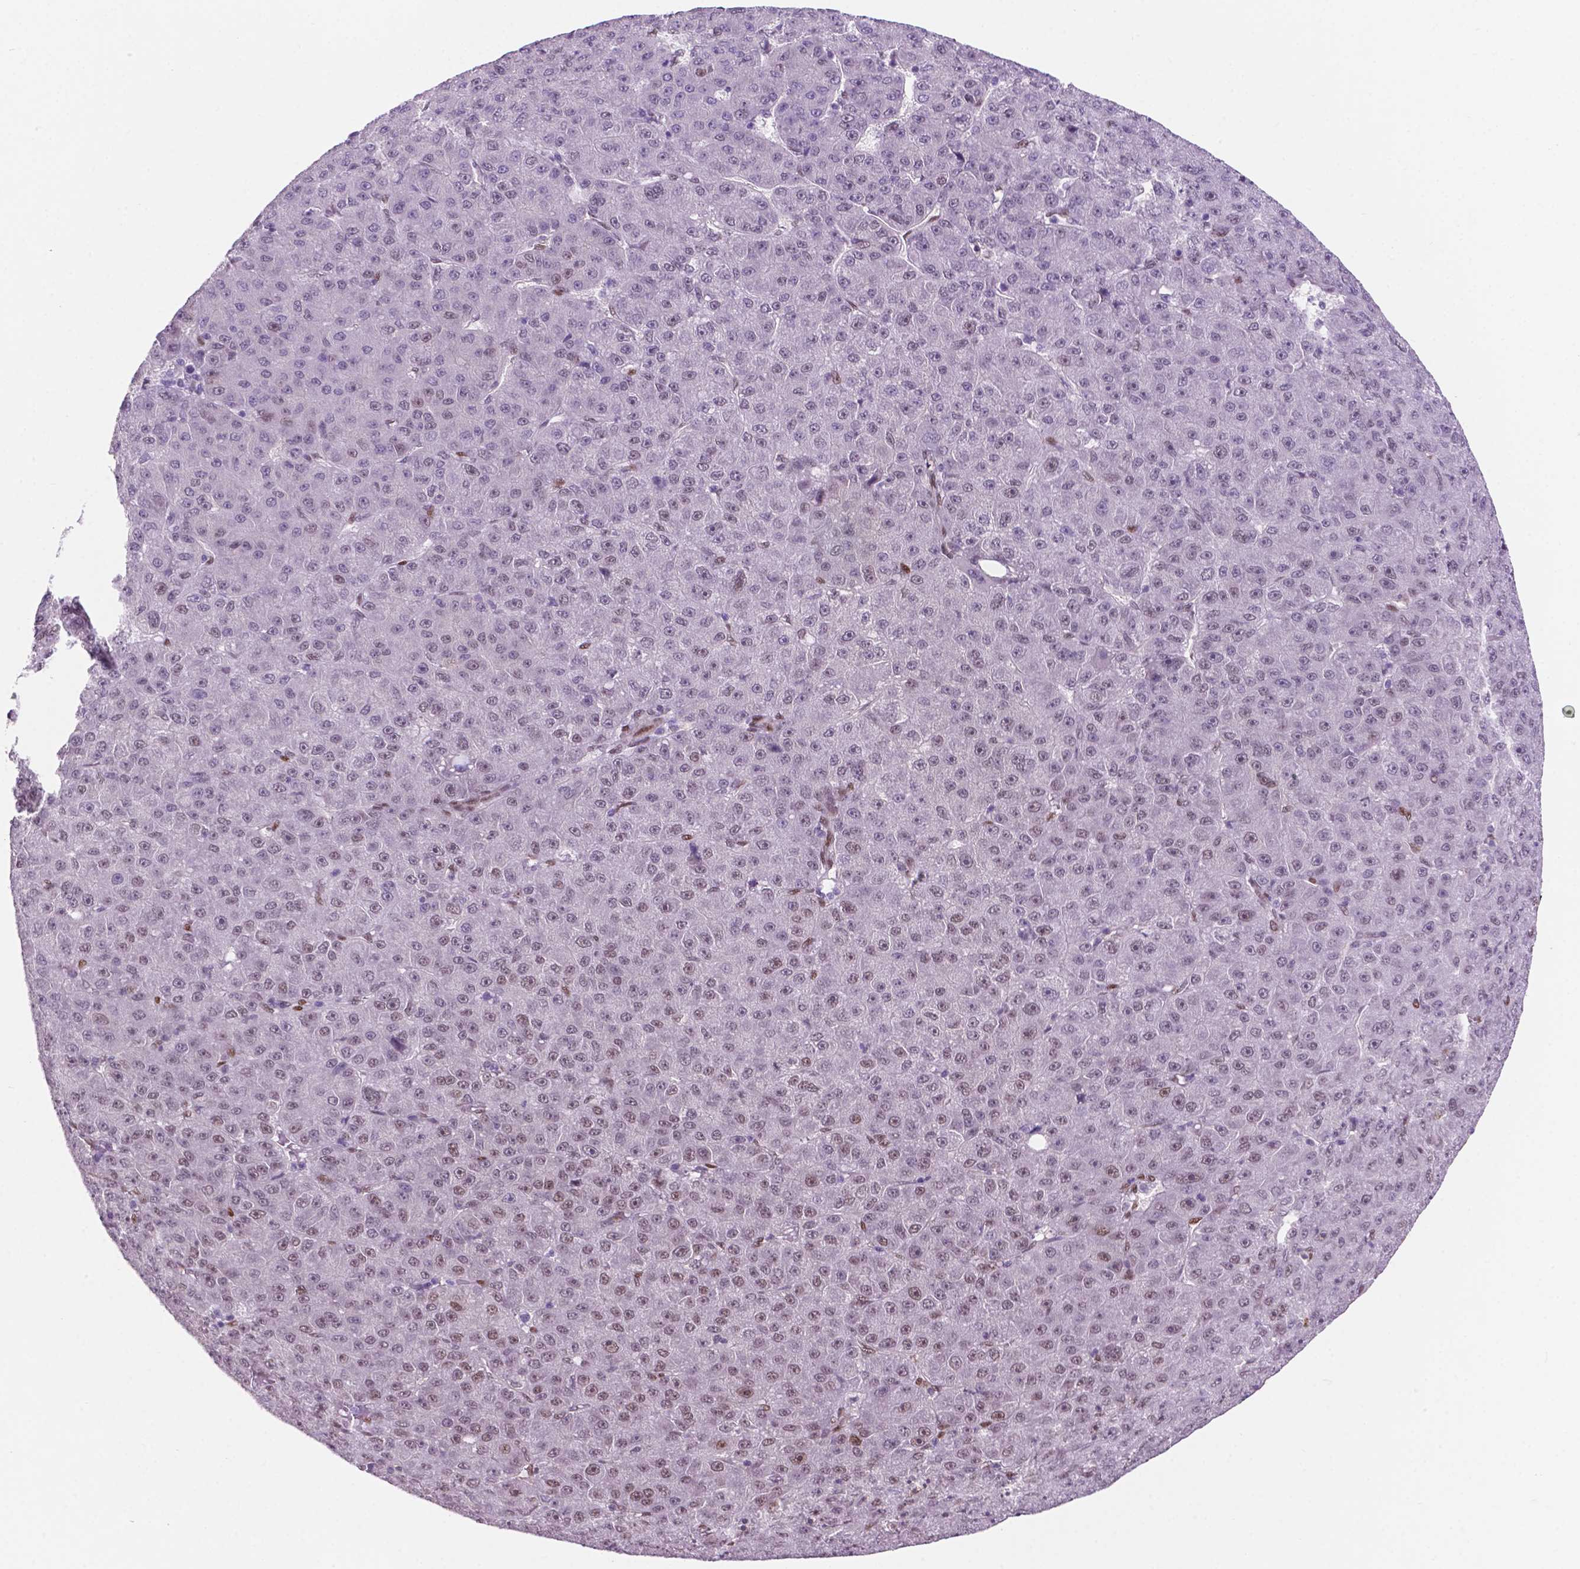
{"staining": {"intensity": "weak", "quantity": "25%-75%", "location": "nuclear"}, "tissue": "liver cancer", "cell_type": "Tumor cells", "image_type": "cancer", "snomed": [{"axis": "morphology", "description": "Carcinoma, Hepatocellular, NOS"}, {"axis": "topography", "description": "Liver"}], "caption": "An image of liver cancer (hepatocellular carcinoma) stained for a protein demonstrates weak nuclear brown staining in tumor cells.", "gene": "ERF", "patient": {"sex": "male", "age": 67}}